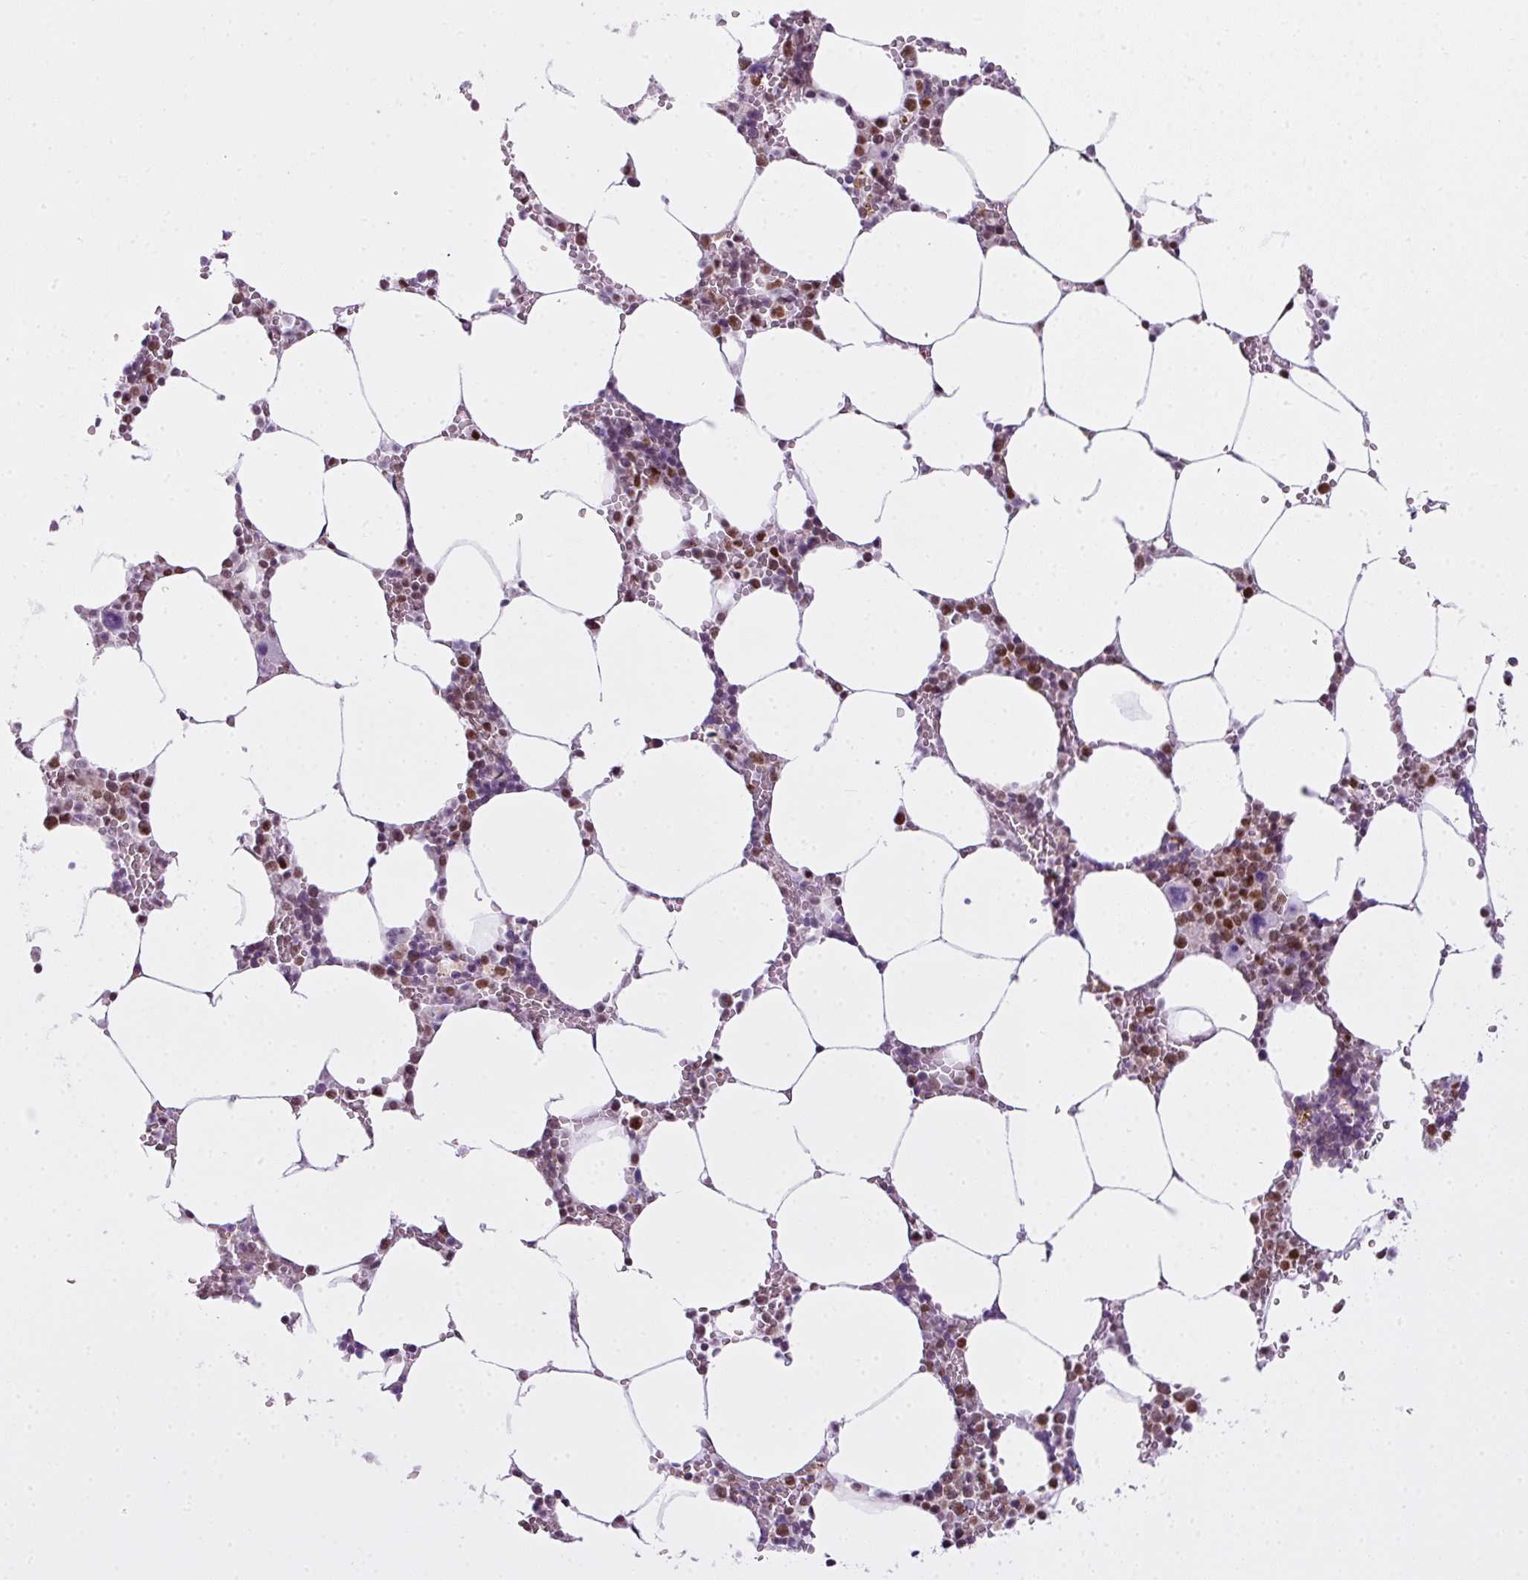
{"staining": {"intensity": "moderate", "quantity": "25%-75%", "location": "nuclear"}, "tissue": "bone marrow", "cell_type": "Hematopoietic cells", "image_type": "normal", "snomed": [{"axis": "morphology", "description": "Normal tissue, NOS"}, {"axis": "topography", "description": "Bone marrow"}], "caption": "IHC staining of normal bone marrow, which reveals medium levels of moderate nuclear positivity in approximately 25%-75% of hematopoietic cells indicating moderate nuclear protein expression. The staining was performed using DAB (3,3'-diaminobenzidine) (brown) for protein detection and nuclei were counterstained in hematoxylin (blue).", "gene": "ARL6IP4", "patient": {"sex": "male", "age": 70}}